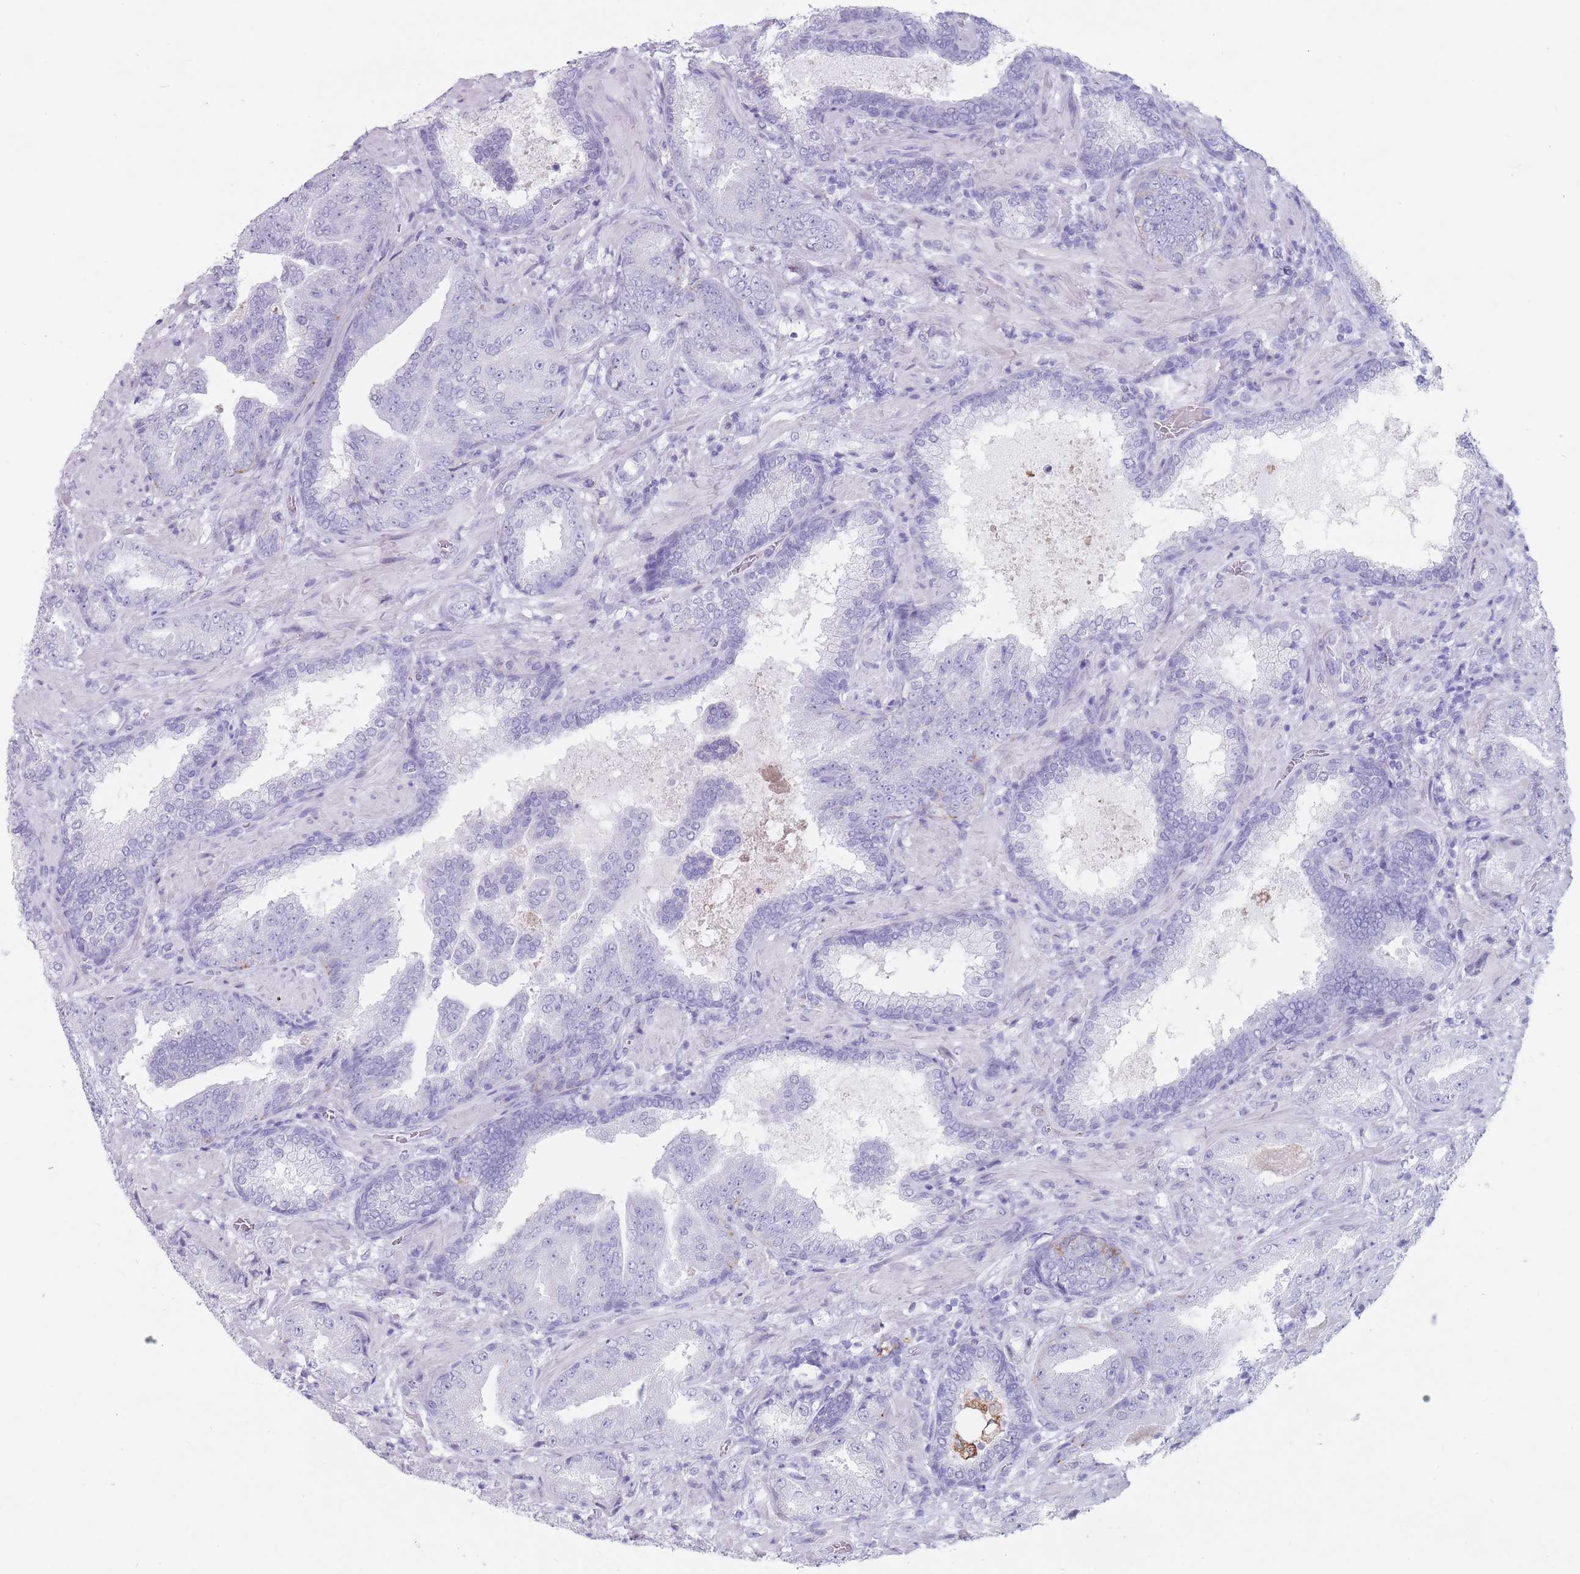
{"staining": {"intensity": "negative", "quantity": "none", "location": "none"}, "tissue": "prostate cancer", "cell_type": "Tumor cells", "image_type": "cancer", "snomed": [{"axis": "morphology", "description": "Adenocarcinoma, High grade"}, {"axis": "topography", "description": "Prostate"}], "caption": "High magnification brightfield microscopy of prostate cancer (high-grade adenocarcinoma) stained with DAB (brown) and counterstained with hematoxylin (blue): tumor cells show no significant staining.", "gene": "ST3GAL5", "patient": {"sex": "male", "age": 68}}